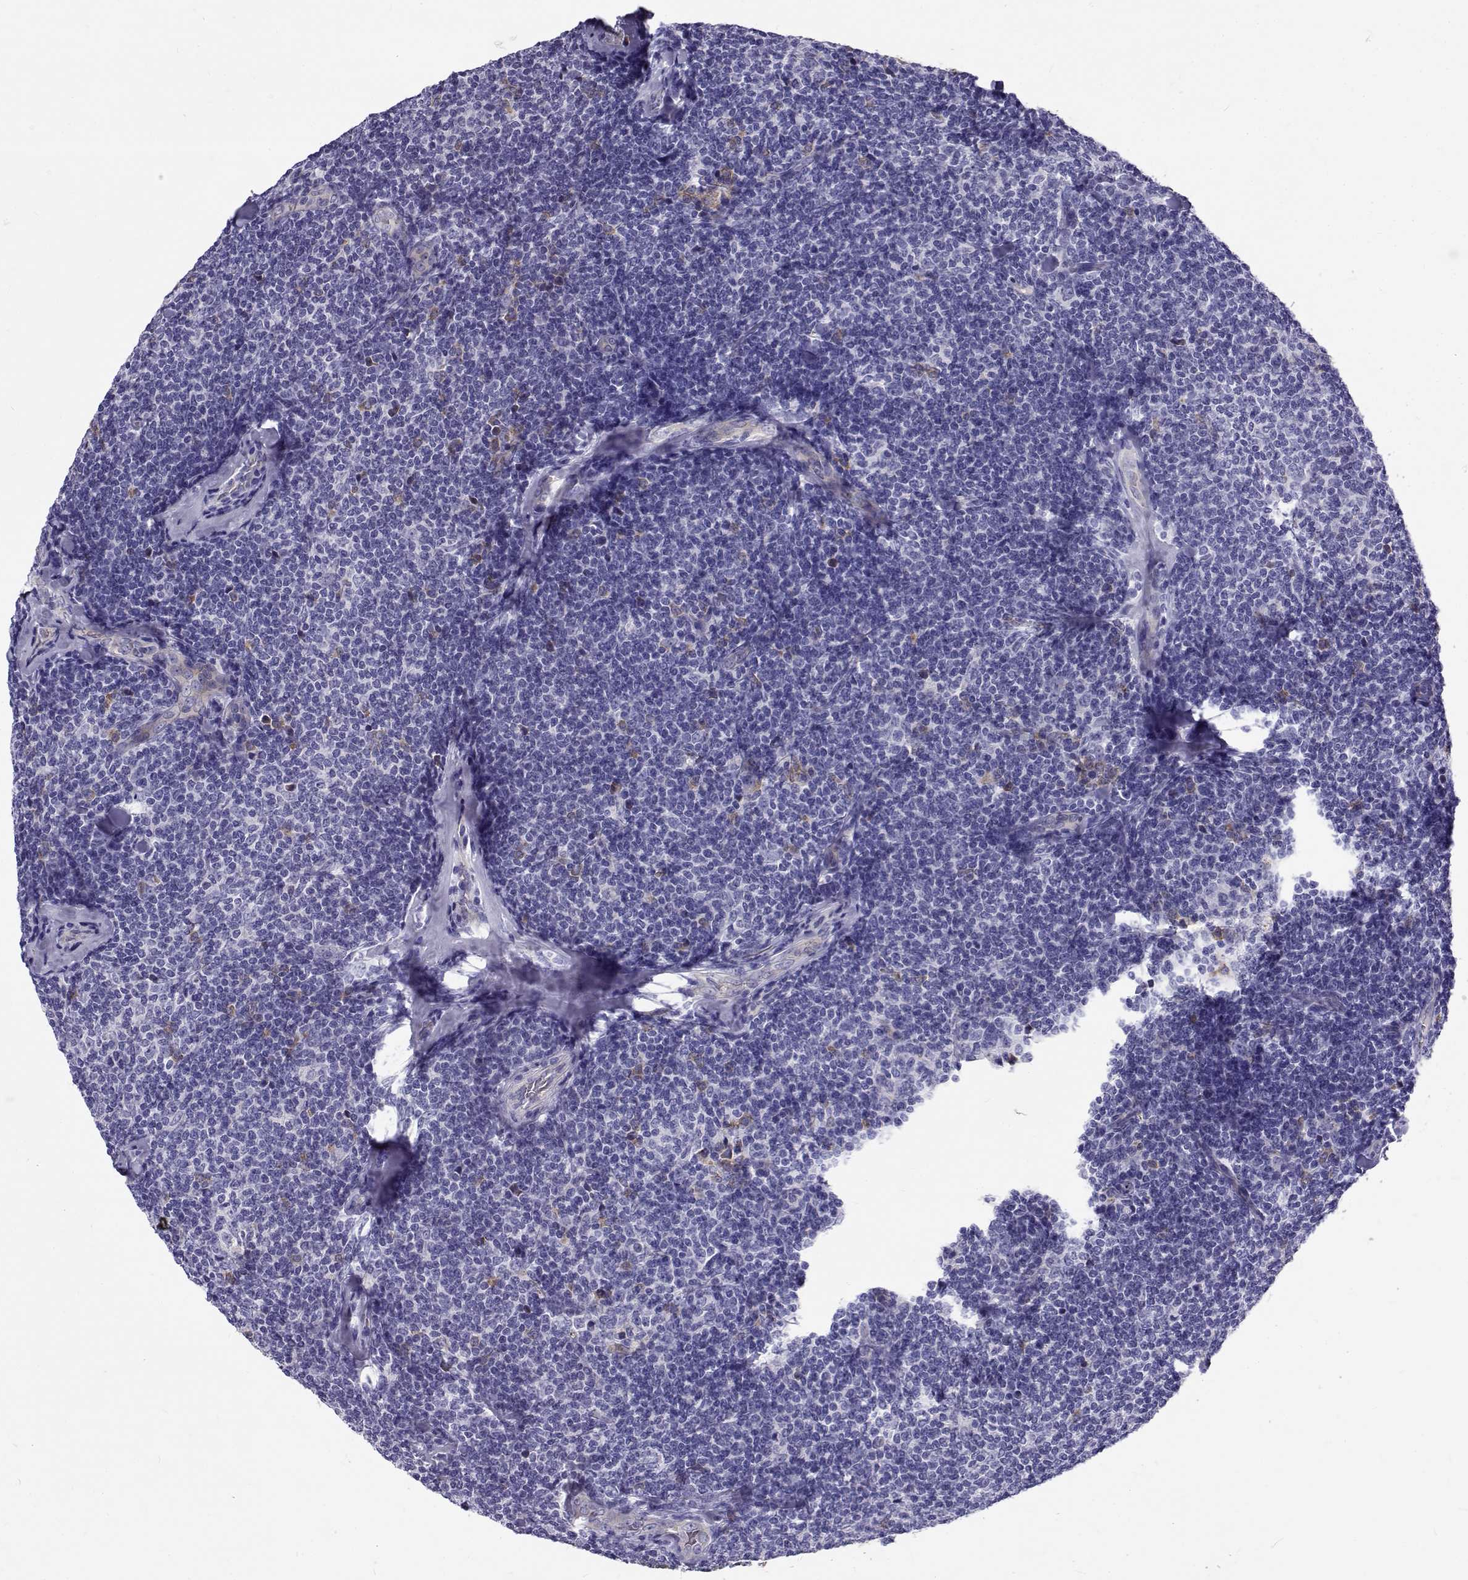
{"staining": {"intensity": "negative", "quantity": "none", "location": "none"}, "tissue": "lymphoma", "cell_type": "Tumor cells", "image_type": "cancer", "snomed": [{"axis": "morphology", "description": "Malignant lymphoma, non-Hodgkin's type, Low grade"}, {"axis": "topography", "description": "Lymph node"}], "caption": "Low-grade malignant lymphoma, non-Hodgkin's type was stained to show a protein in brown. There is no significant expression in tumor cells.", "gene": "IGSF1", "patient": {"sex": "female", "age": 56}}